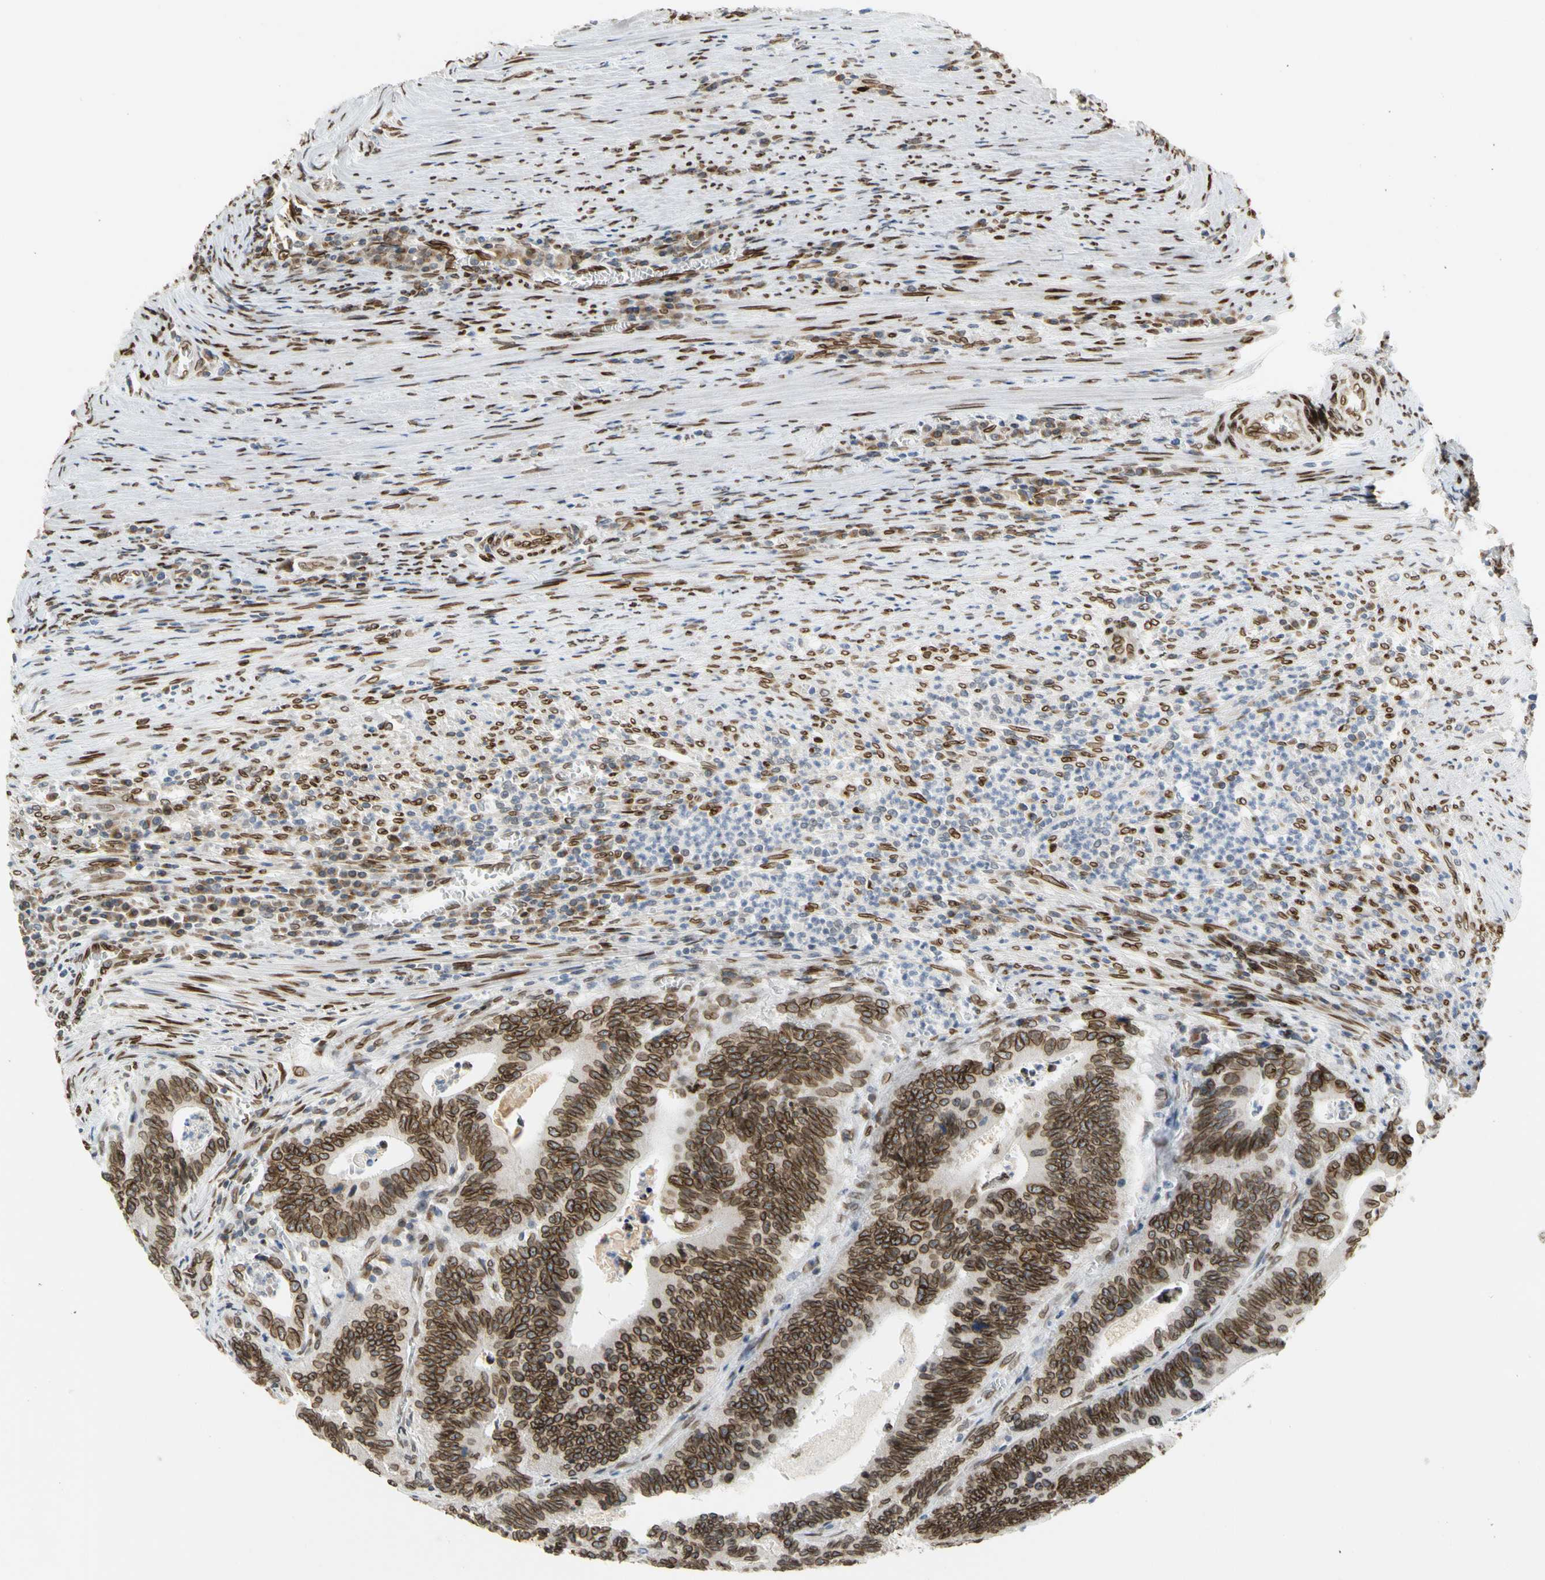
{"staining": {"intensity": "strong", "quantity": ">75%", "location": "cytoplasmic/membranous,nuclear"}, "tissue": "colorectal cancer", "cell_type": "Tumor cells", "image_type": "cancer", "snomed": [{"axis": "morphology", "description": "Adenocarcinoma, NOS"}, {"axis": "topography", "description": "Colon"}], "caption": "Immunohistochemical staining of human colorectal cancer reveals strong cytoplasmic/membranous and nuclear protein positivity in about >75% of tumor cells. (DAB (3,3'-diaminobenzidine) IHC, brown staining for protein, blue staining for nuclei).", "gene": "SUN1", "patient": {"sex": "male", "age": 72}}